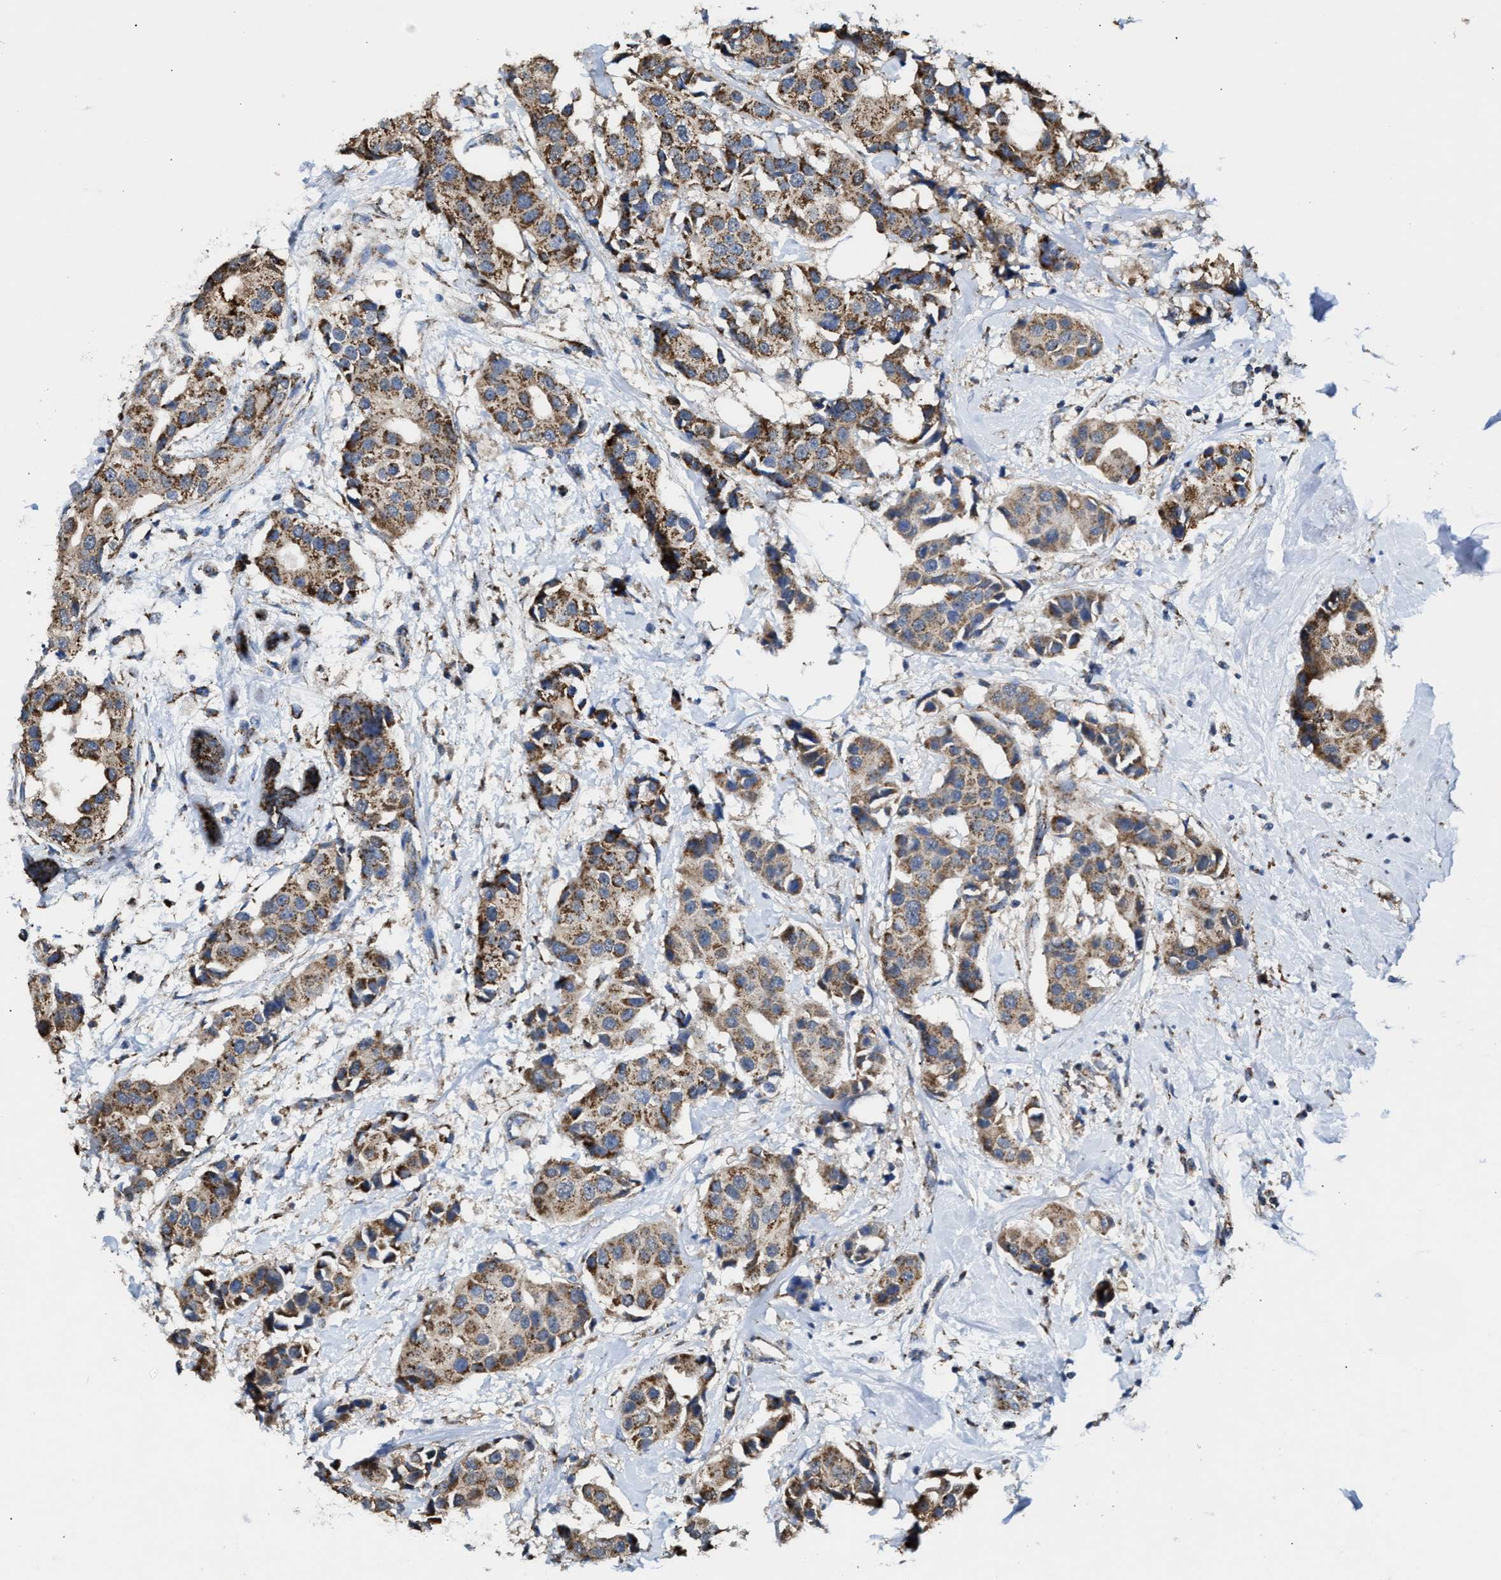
{"staining": {"intensity": "moderate", "quantity": ">75%", "location": "cytoplasmic/membranous"}, "tissue": "breast cancer", "cell_type": "Tumor cells", "image_type": "cancer", "snomed": [{"axis": "morphology", "description": "Normal tissue, NOS"}, {"axis": "morphology", "description": "Duct carcinoma"}, {"axis": "topography", "description": "Breast"}], "caption": "Moderate cytoplasmic/membranous staining is identified in about >75% of tumor cells in breast cancer (intraductal carcinoma). The protein is shown in brown color, while the nuclei are stained blue.", "gene": "MECR", "patient": {"sex": "female", "age": 39}}